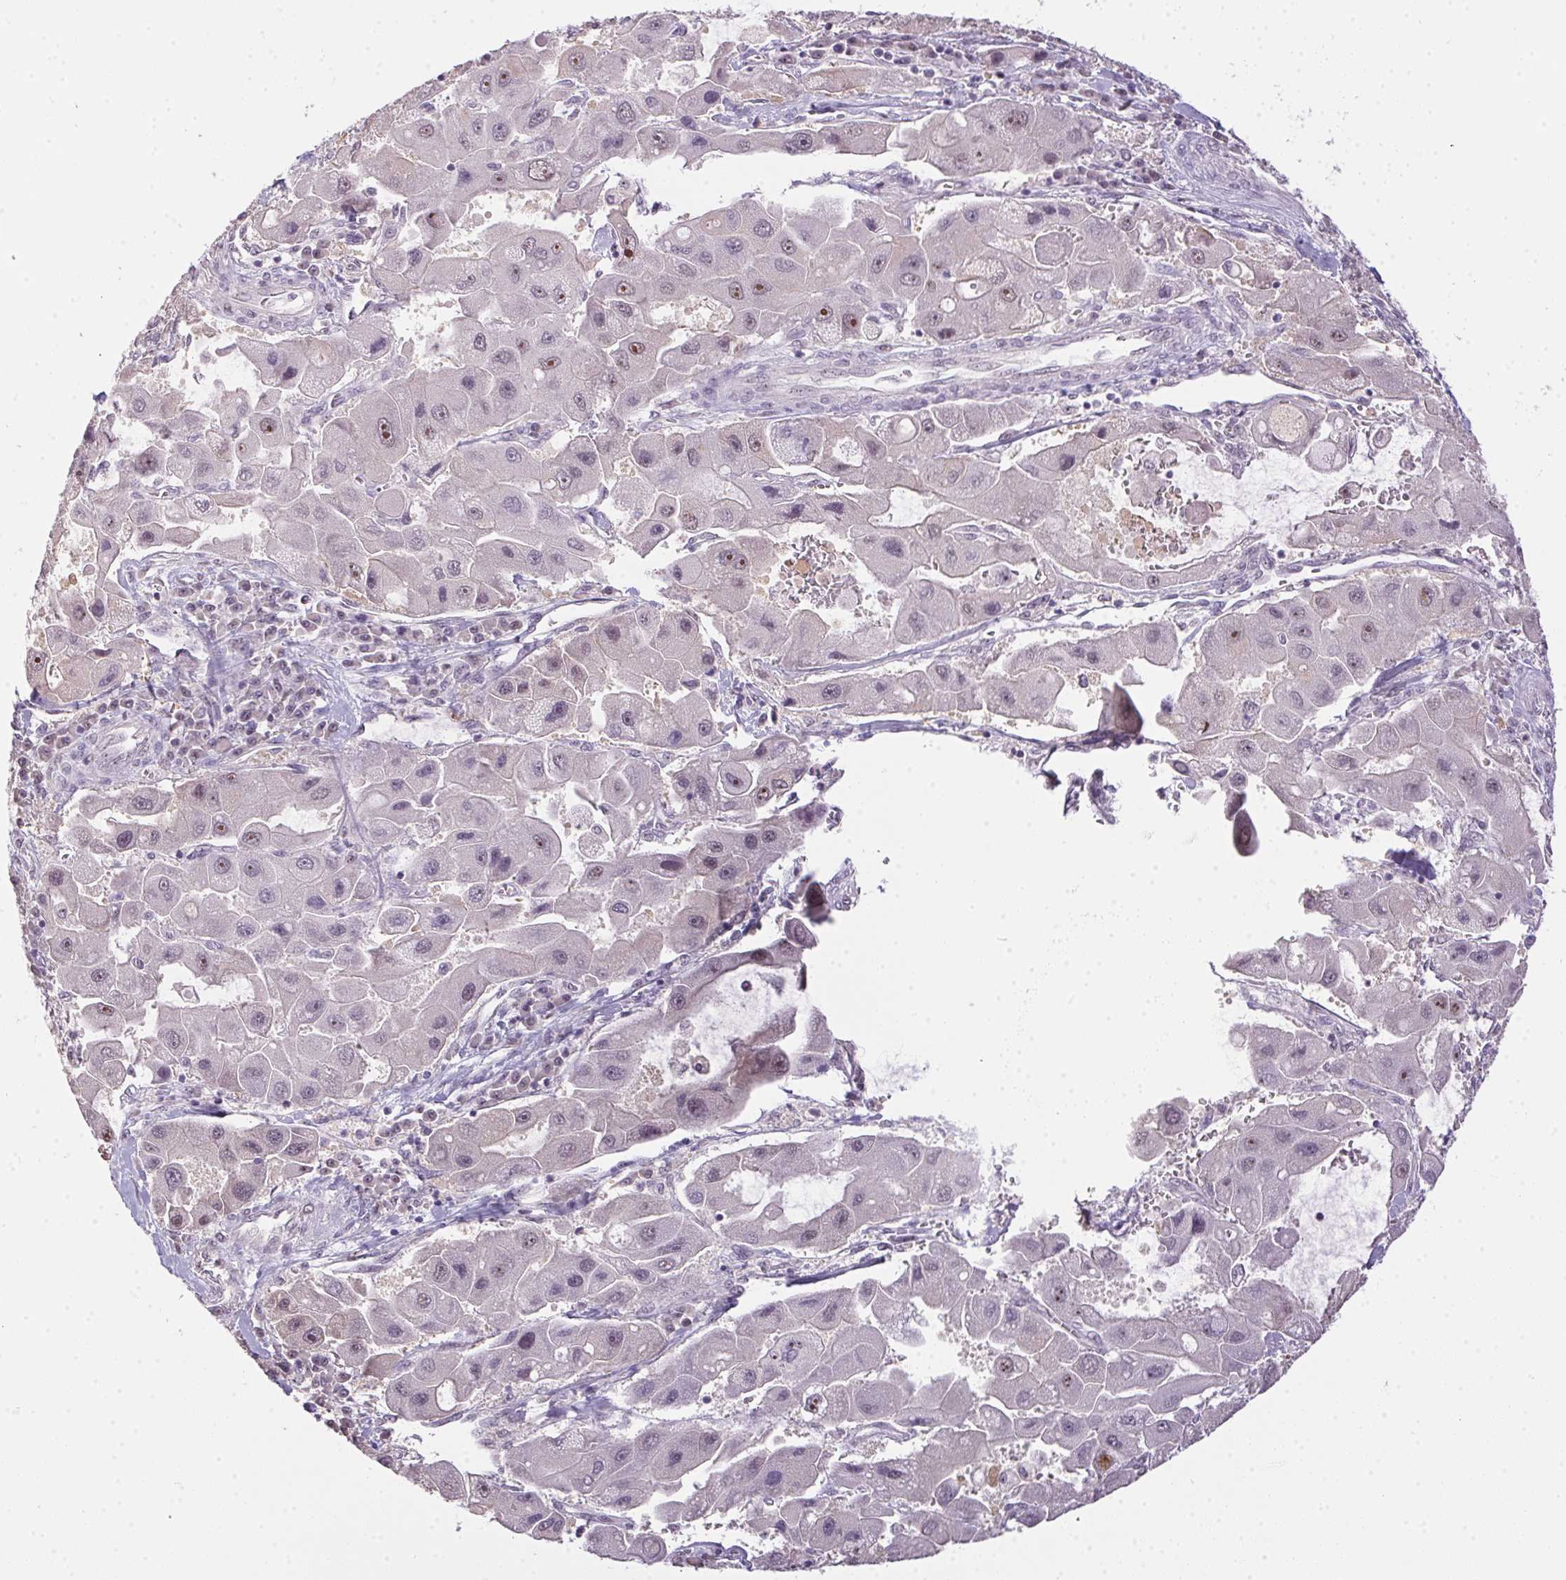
{"staining": {"intensity": "weak", "quantity": "<25%", "location": "nuclear"}, "tissue": "liver cancer", "cell_type": "Tumor cells", "image_type": "cancer", "snomed": [{"axis": "morphology", "description": "Carcinoma, Hepatocellular, NOS"}, {"axis": "topography", "description": "Liver"}], "caption": "The histopathology image displays no significant staining in tumor cells of liver cancer (hepatocellular carcinoma). Brightfield microscopy of immunohistochemistry stained with DAB (brown) and hematoxylin (blue), captured at high magnification.", "gene": "BATF2", "patient": {"sex": "male", "age": 24}}